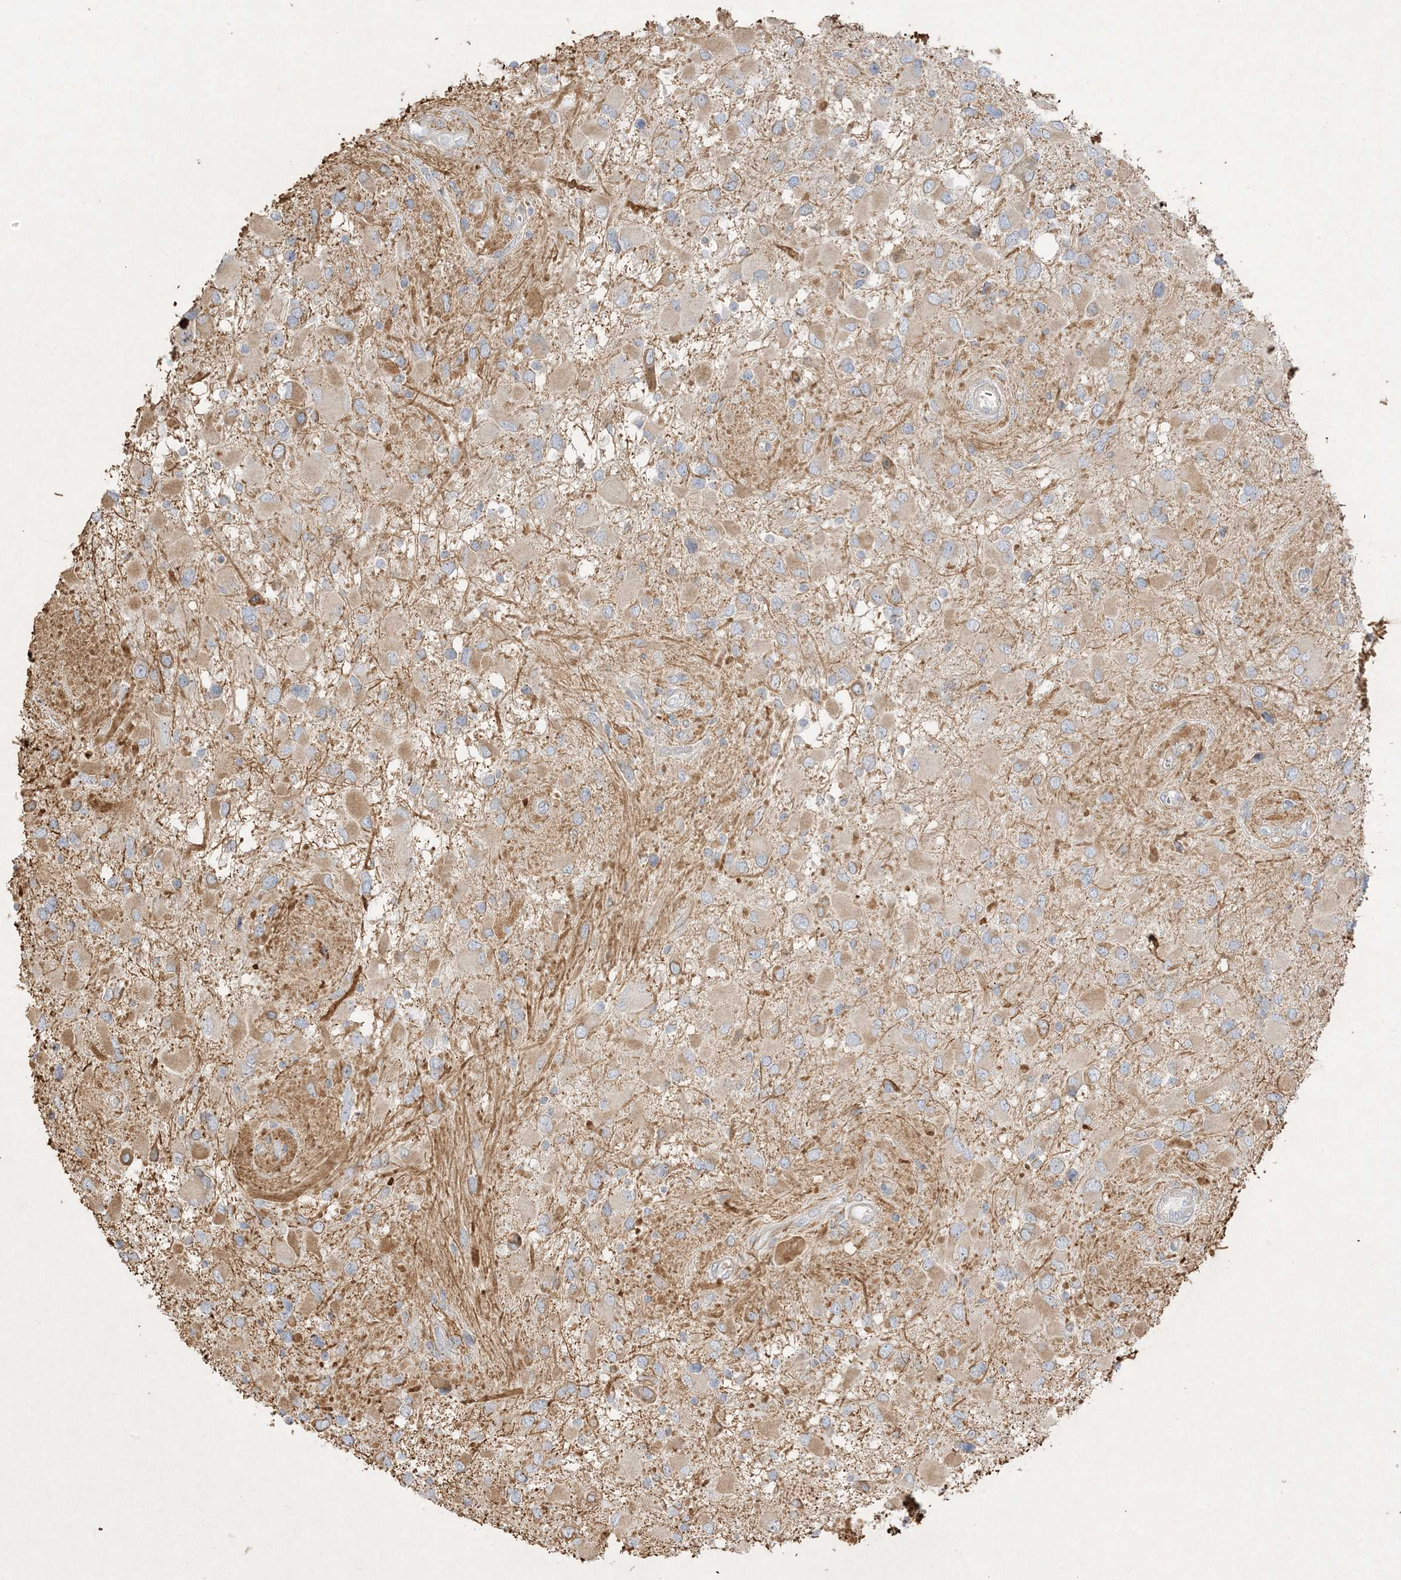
{"staining": {"intensity": "moderate", "quantity": "25%-75%", "location": "cytoplasmic/membranous"}, "tissue": "glioma", "cell_type": "Tumor cells", "image_type": "cancer", "snomed": [{"axis": "morphology", "description": "Glioma, malignant, High grade"}, {"axis": "topography", "description": "Brain"}], "caption": "Glioma tissue shows moderate cytoplasmic/membranous staining in about 25%-75% of tumor cells, visualized by immunohistochemistry. The staining was performed using DAB (3,3'-diaminobenzidine) to visualize the protein expression in brown, while the nuclei were stained in blue with hematoxylin (Magnification: 20x).", "gene": "ETAA1", "patient": {"sex": "male", "age": 53}}